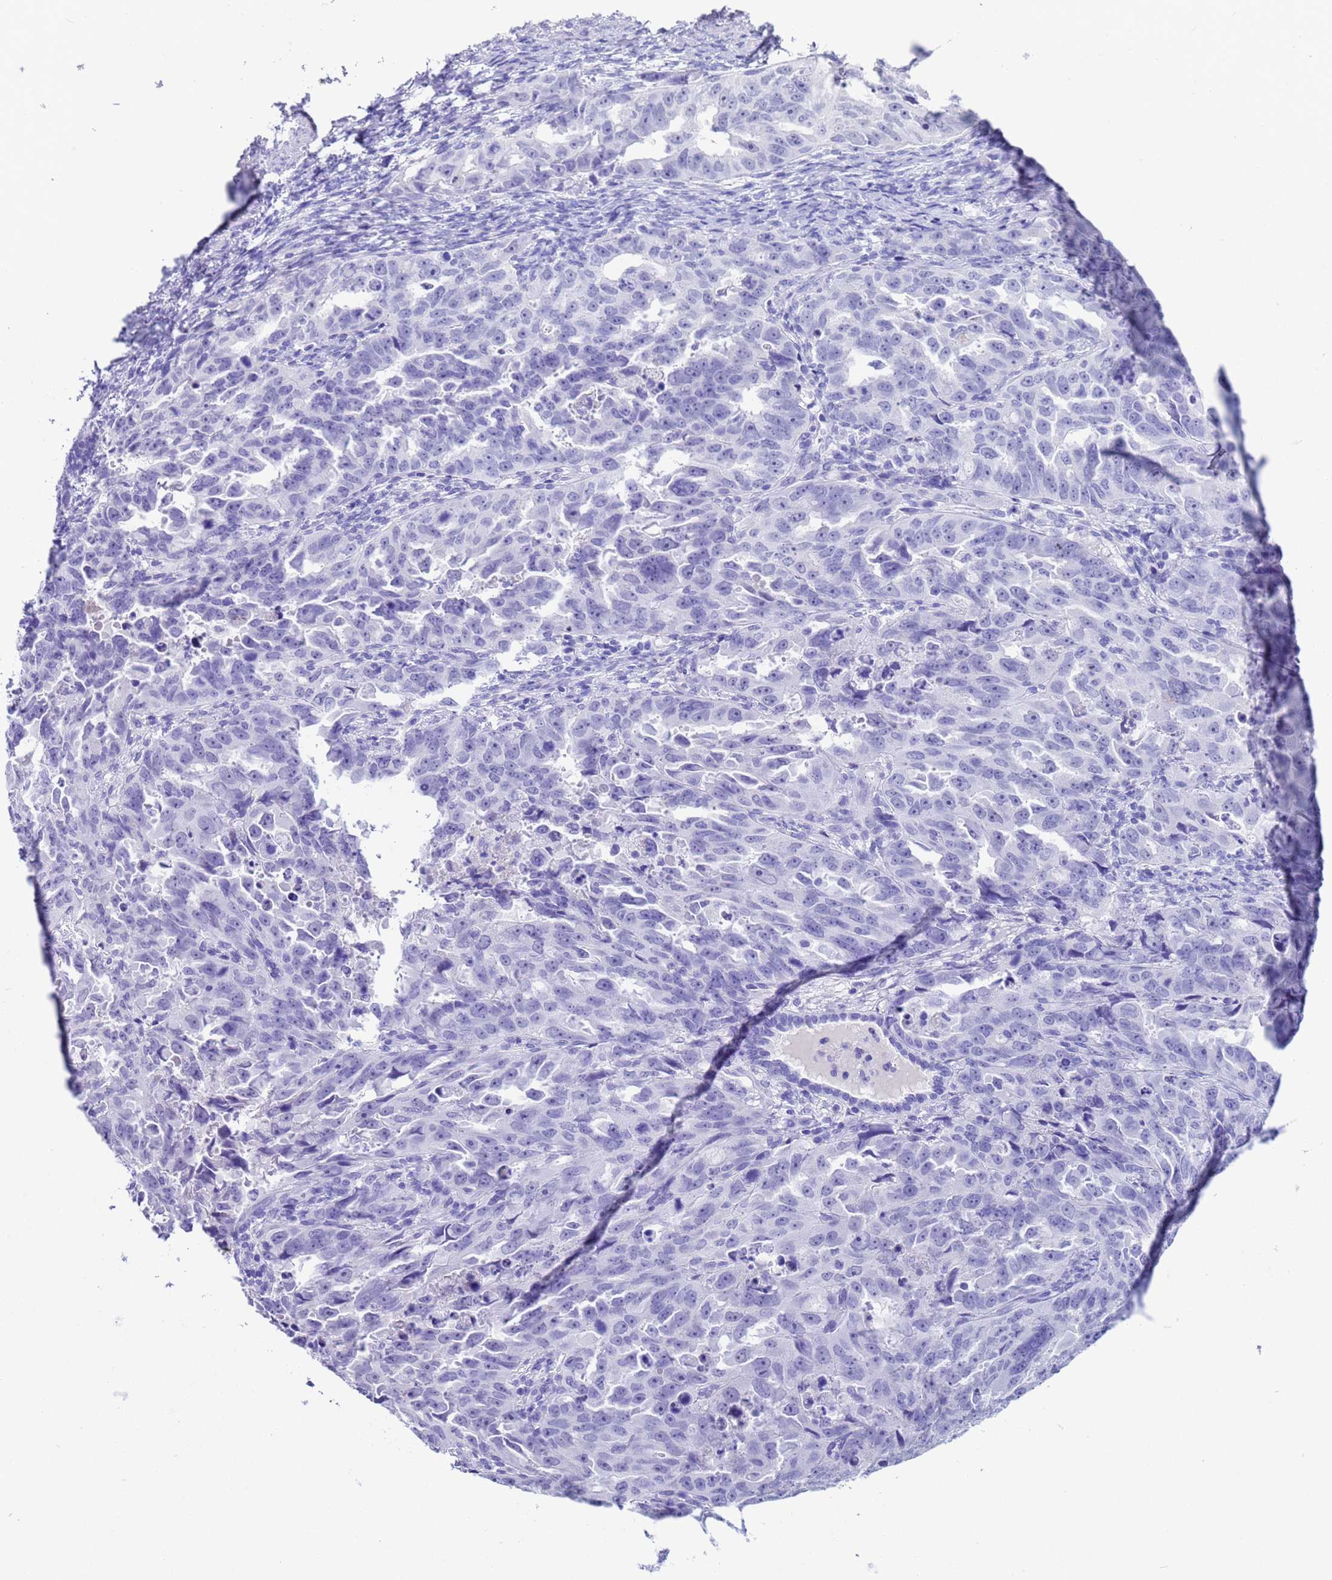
{"staining": {"intensity": "negative", "quantity": "none", "location": "none"}, "tissue": "endometrial cancer", "cell_type": "Tumor cells", "image_type": "cancer", "snomed": [{"axis": "morphology", "description": "Adenocarcinoma, NOS"}, {"axis": "topography", "description": "Endometrium"}], "caption": "Immunohistochemistry of human endometrial cancer (adenocarcinoma) exhibits no staining in tumor cells. (Stains: DAB IHC with hematoxylin counter stain, Microscopy: brightfield microscopy at high magnification).", "gene": "CKM", "patient": {"sex": "female", "age": 65}}